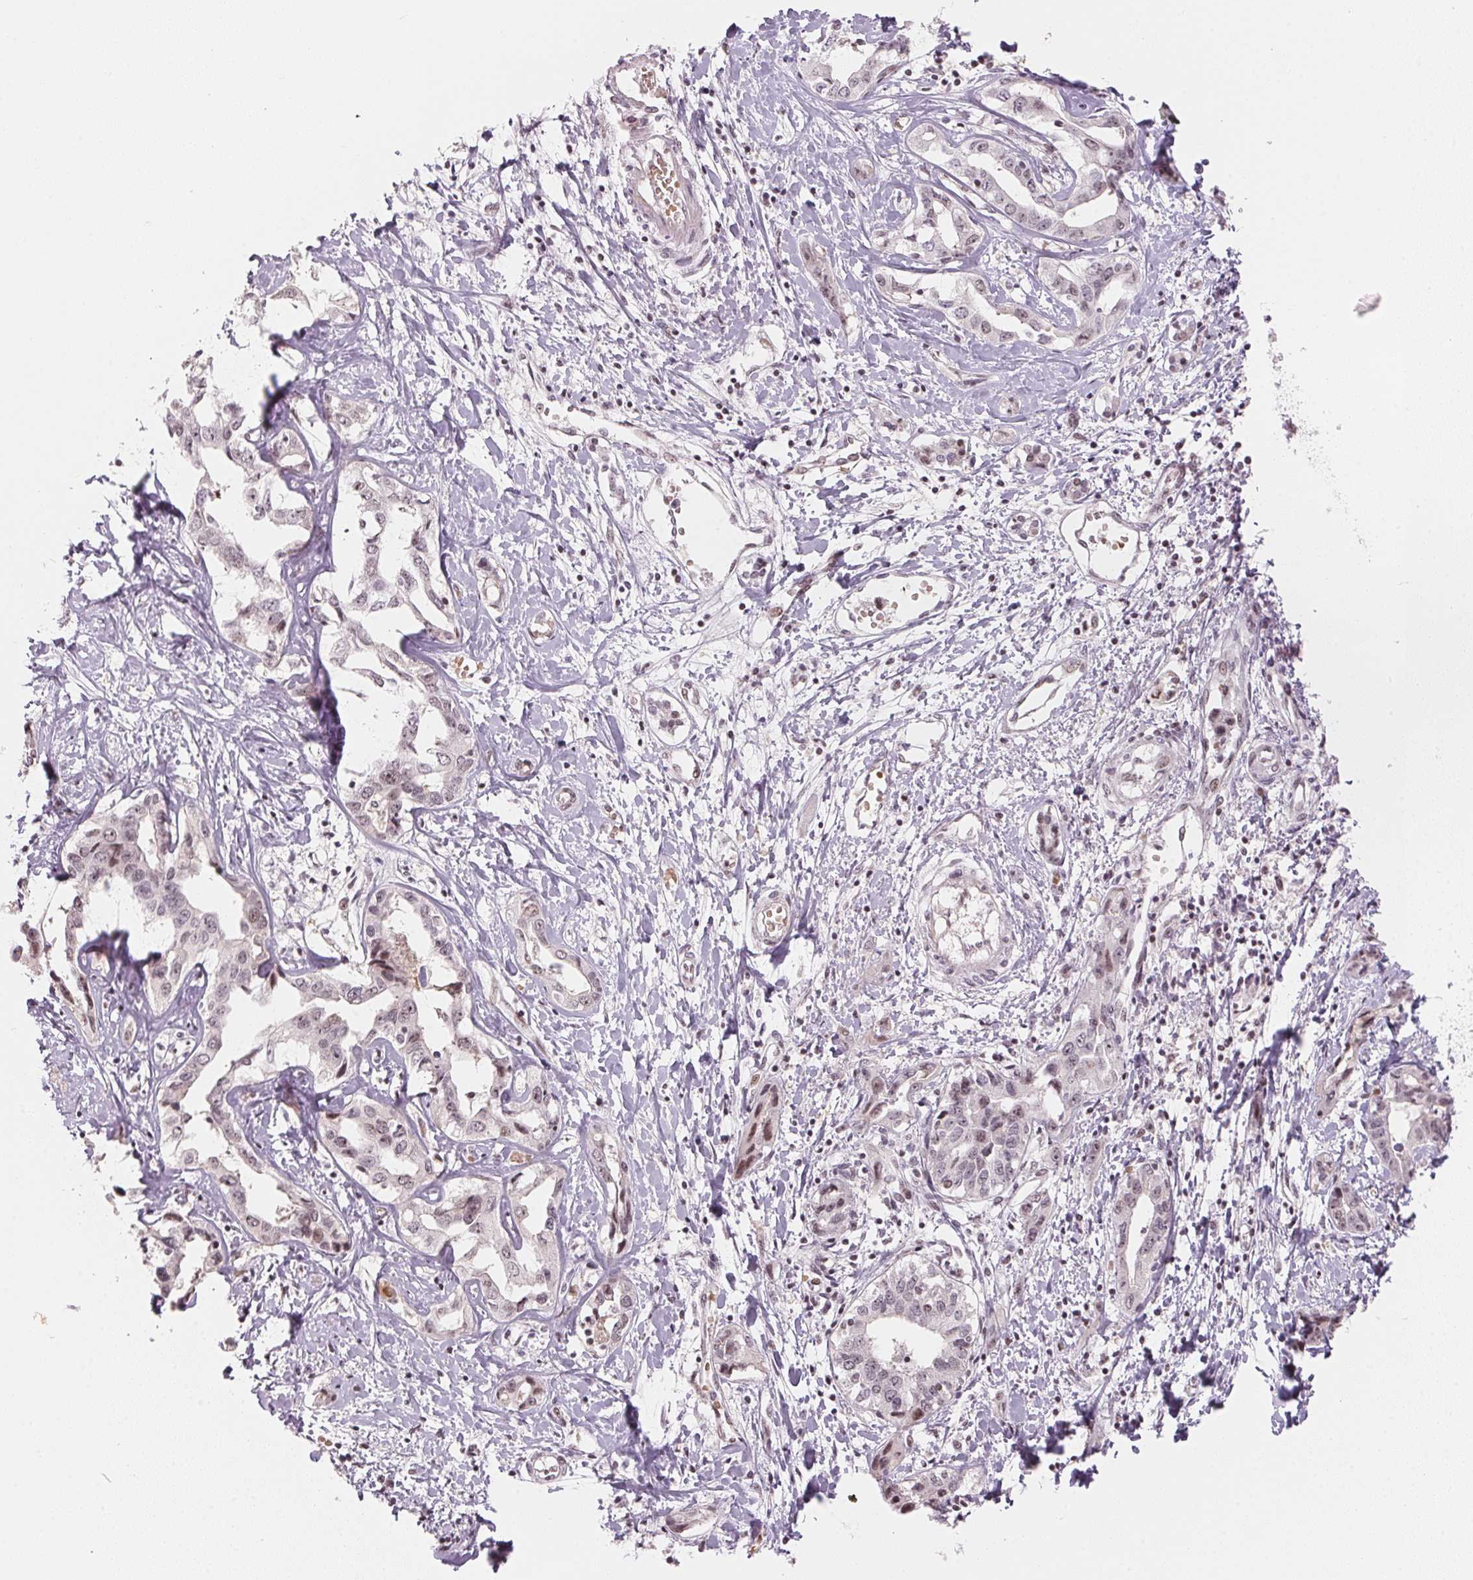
{"staining": {"intensity": "negative", "quantity": "none", "location": "none"}, "tissue": "liver cancer", "cell_type": "Tumor cells", "image_type": "cancer", "snomed": [{"axis": "morphology", "description": "Cholangiocarcinoma"}, {"axis": "topography", "description": "Liver"}], "caption": "Liver cancer (cholangiocarcinoma) was stained to show a protein in brown. There is no significant expression in tumor cells.", "gene": "KAT6A", "patient": {"sex": "male", "age": 59}}